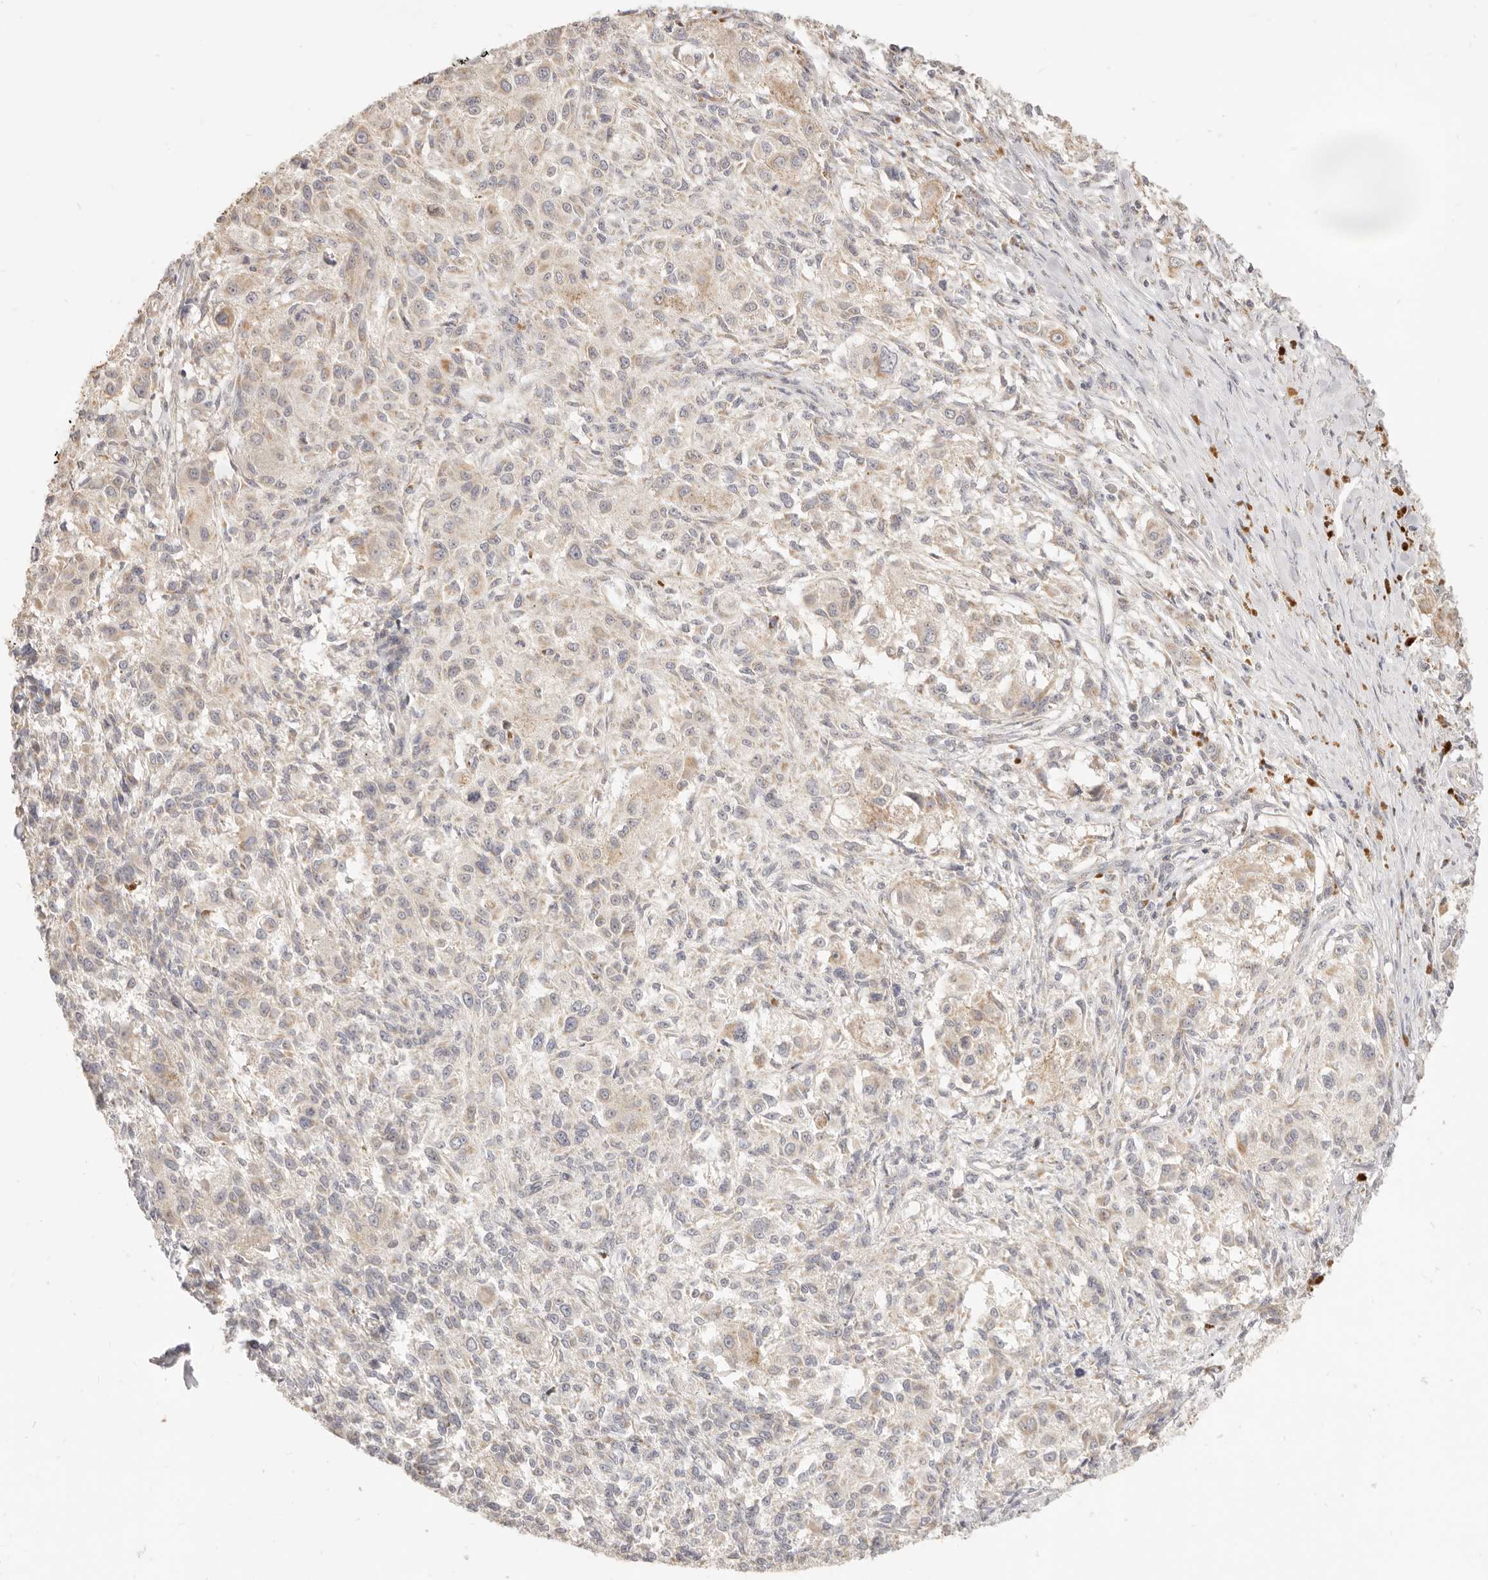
{"staining": {"intensity": "weak", "quantity": "<25%", "location": "cytoplasmic/membranous"}, "tissue": "melanoma", "cell_type": "Tumor cells", "image_type": "cancer", "snomed": [{"axis": "morphology", "description": "Necrosis, NOS"}, {"axis": "morphology", "description": "Malignant melanoma, NOS"}, {"axis": "topography", "description": "Skin"}], "caption": "The histopathology image reveals no staining of tumor cells in malignant melanoma.", "gene": "CPLANE2", "patient": {"sex": "female", "age": 87}}